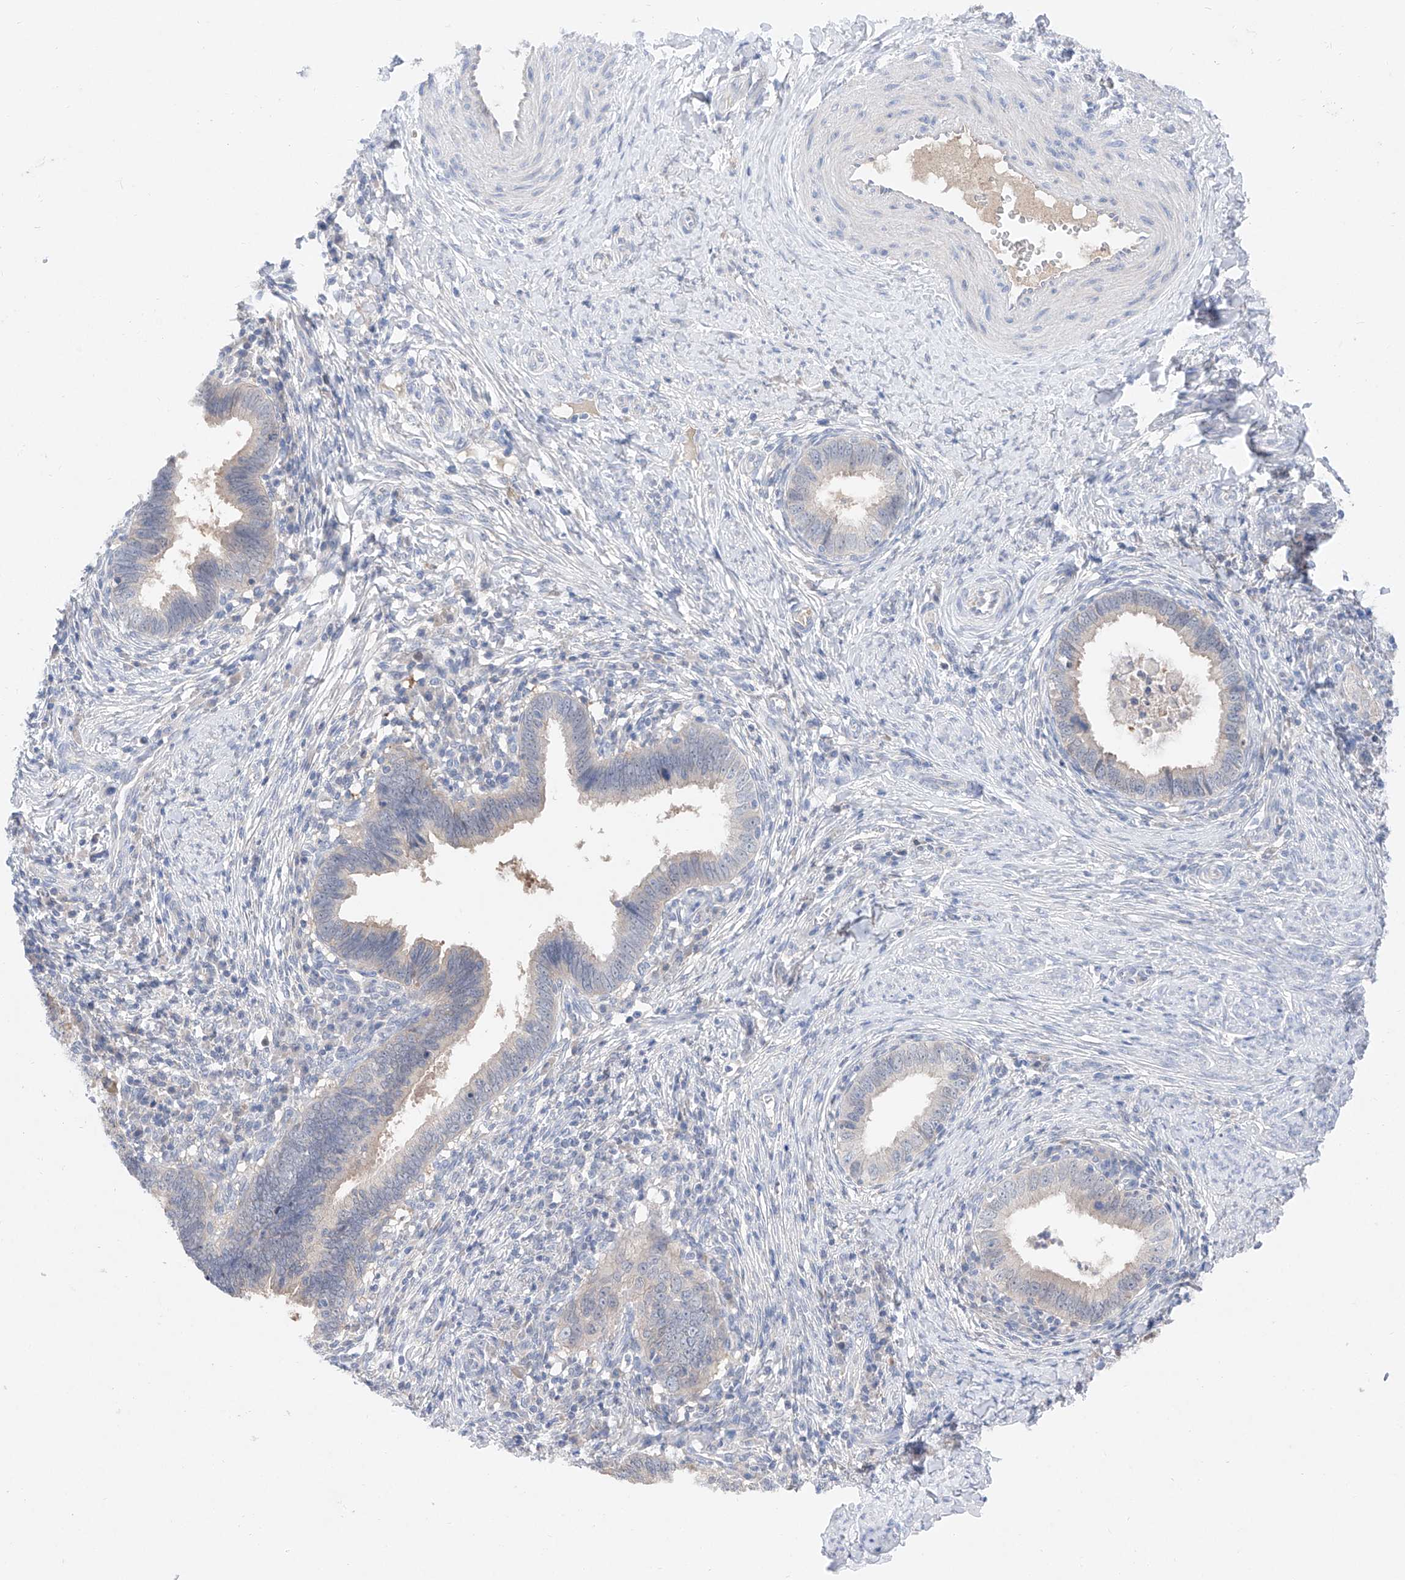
{"staining": {"intensity": "negative", "quantity": "none", "location": "none"}, "tissue": "cervical cancer", "cell_type": "Tumor cells", "image_type": "cancer", "snomed": [{"axis": "morphology", "description": "Adenocarcinoma, NOS"}, {"axis": "topography", "description": "Cervix"}], "caption": "There is no significant expression in tumor cells of cervical cancer.", "gene": "FUCA2", "patient": {"sex": "female", "age": 36}}